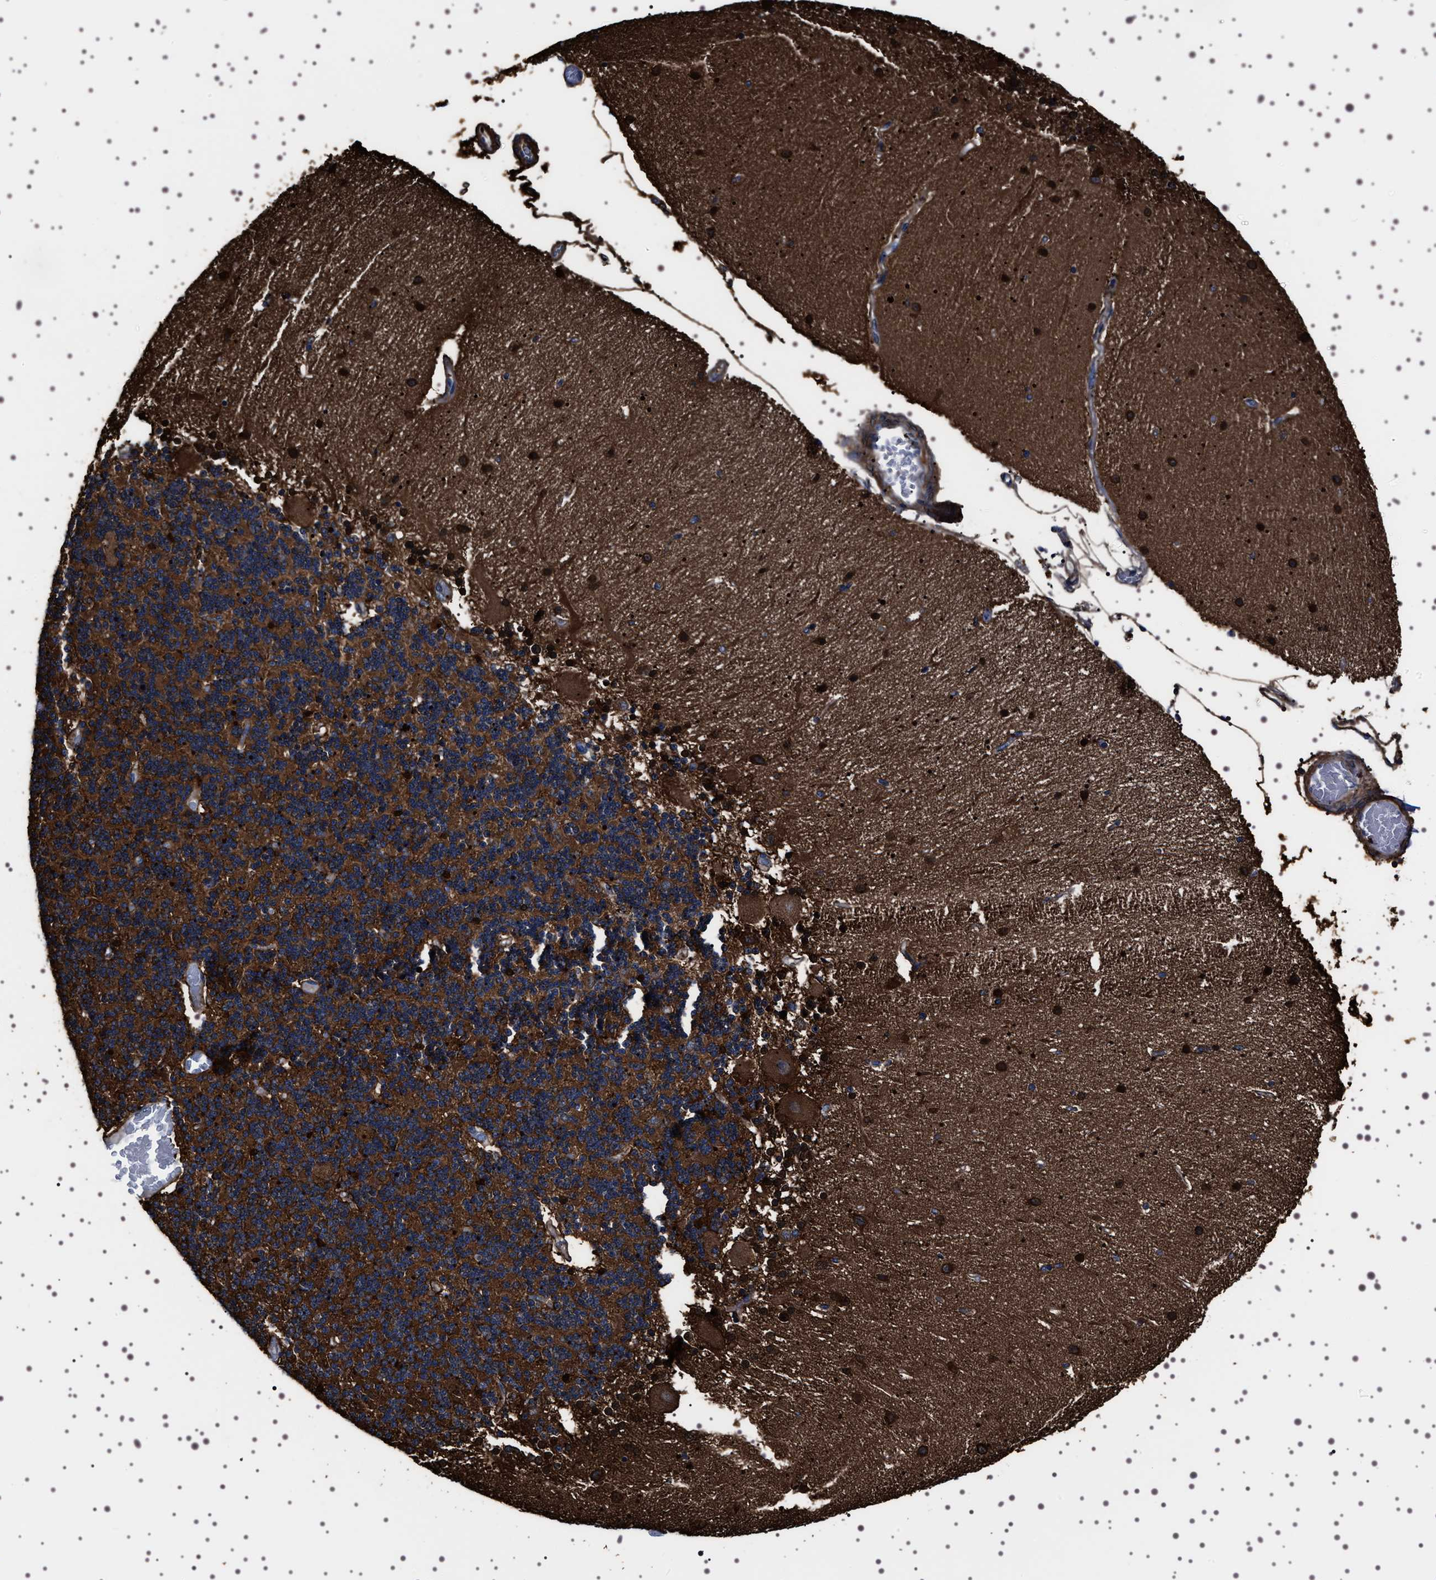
{"staining": {"intensity": "strong", "quantity": ">75%", "location": "cytoplasmic/membranous"}, "tissue": "cerebellum", "cell_type": "Cells in granular layer", "image_type": "normal", "snomed": [{"axis": "morphology", "description": "Normal tissue, NOS"}, {"axis": "topography", "description": "Cerebellum"}], "caption": "Immunohistochemistry (IHC) image of normal cerebellum stained for a protein (brown), which reveals high levels of strong cytoplasmic/membranous expression in about >75% of cells in granular layer.", "gene": "WDR1", "patient": {"sex": "female", "age": 54}}